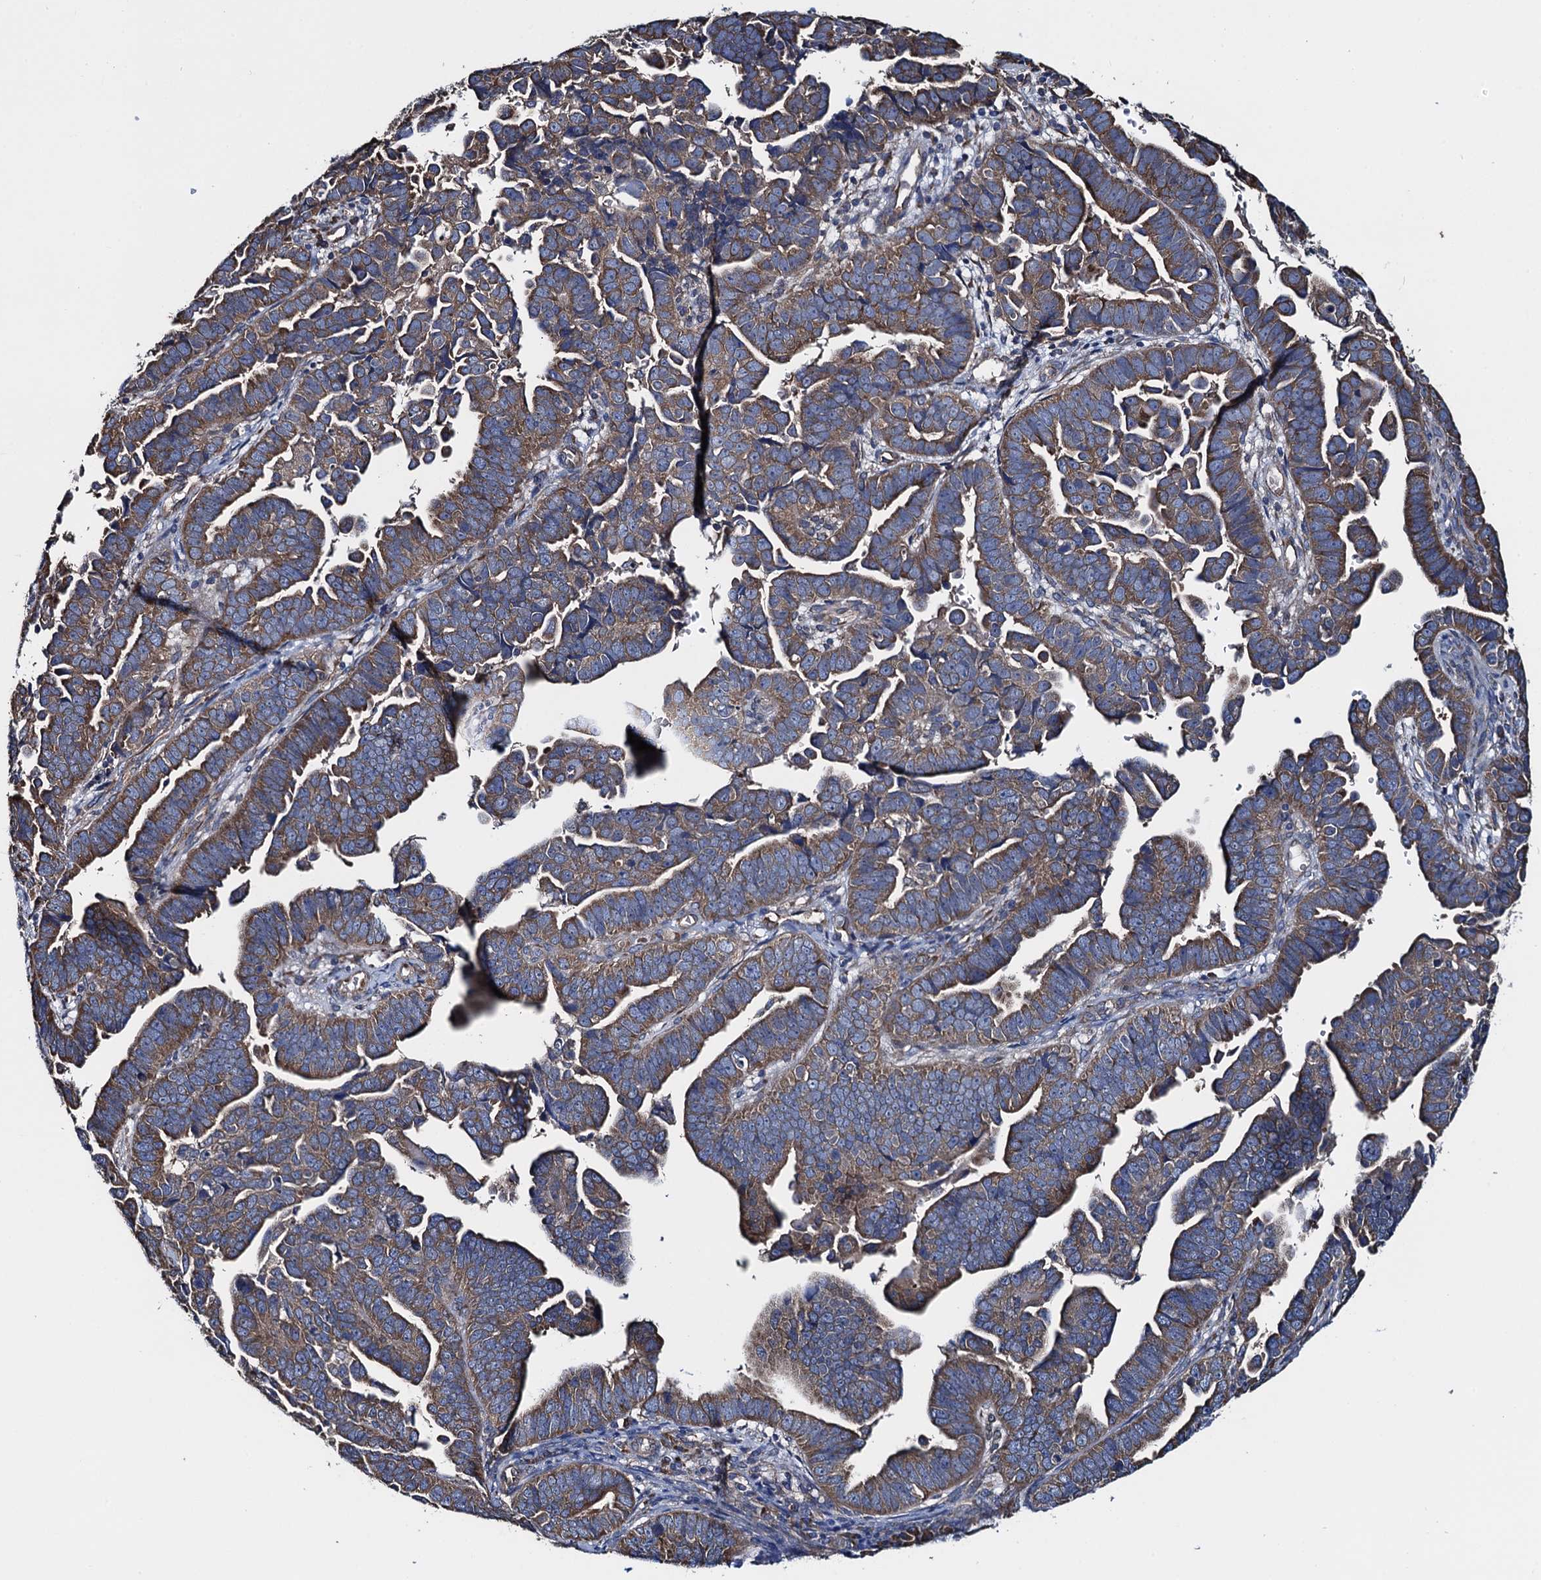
{"staining": {"intensity": "moderate", "quantity": ">75%", "location": "cytoplasmic/membranous"}, "tissue": "endometrial cancer", "cell_type": "Tumor cells", "image_type": "cancer", "snomed": [{"axis": "morphology", "description": "Adenocarcinoma, NOS"}, {"axis": "topography", "description": "Endometrium"}], "caption": "Immunohistochemical staining of human endometrial adenocarcinoma shows medium levels of moderate cytoplasmic/membranous protein positivity in about >75% of tumor cells. The staining was performed using DAB to visualize the protein expression in brown, while the nuclei were stained in blue with hematoxylin (Magnification: 20x).", "gene": "ADCY9", "patient": {"sex": "female", "age": 75}}